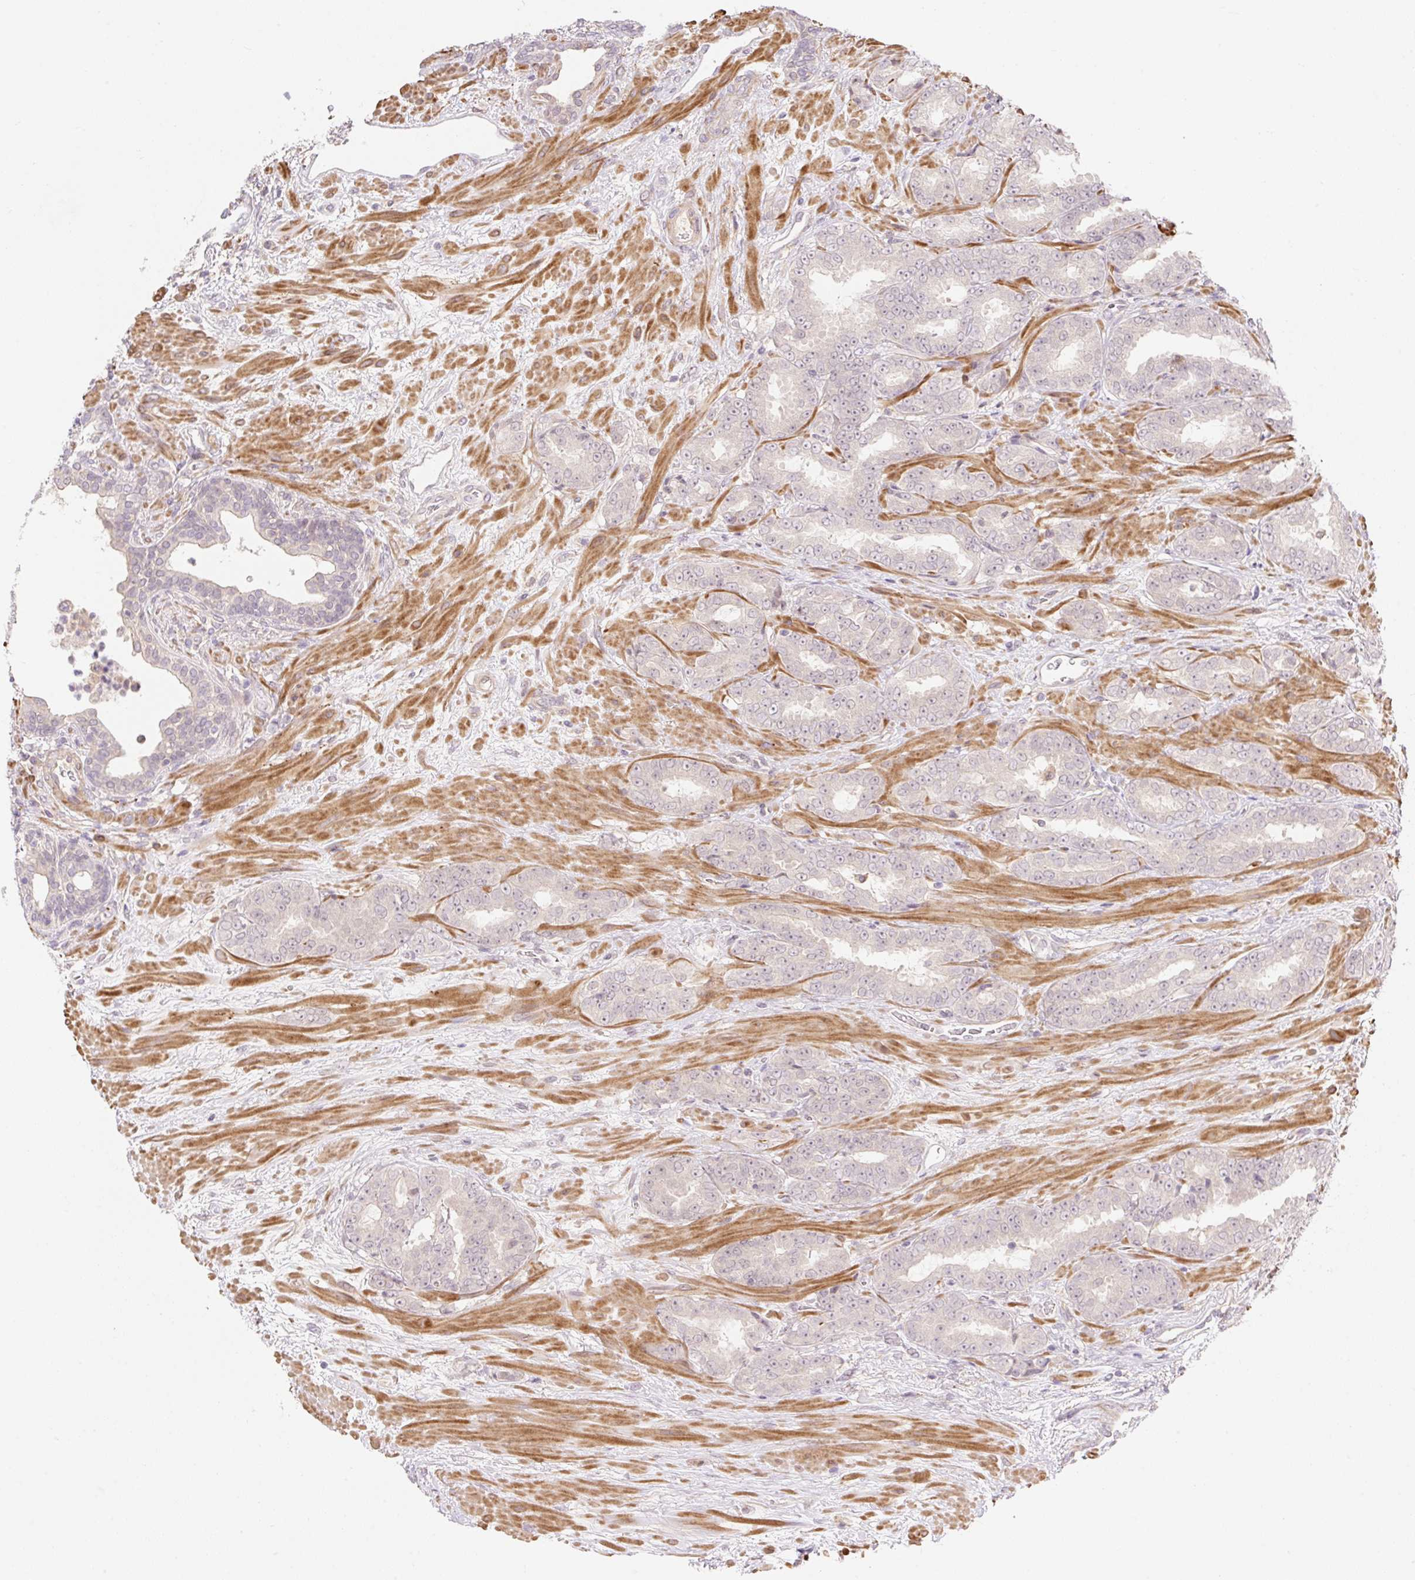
{"staining": {"intensity": "negative", "quantity": "none", "location": "none"}, "tissue": "prostate cancer", "cell_type": "Tumor cells", "image_type": "cancer", "snomed": [{"axis": "morphology", "description": "Adenocarcinoma, High grade"}, {"axis": "topography", "description": "Prostate"}], "caption": "DAB (3,3'-diaminobenzidine) immunohistochemical staining of human prostate adenocarcinoma (high-grade) shows no significant staining in tumor cells. The staining is performed using DAB brown chromogen with nuclei counter-stained in using hematoxylin.", "gene": "EMC10", "patient": {"sex": "male", "age": 72}}